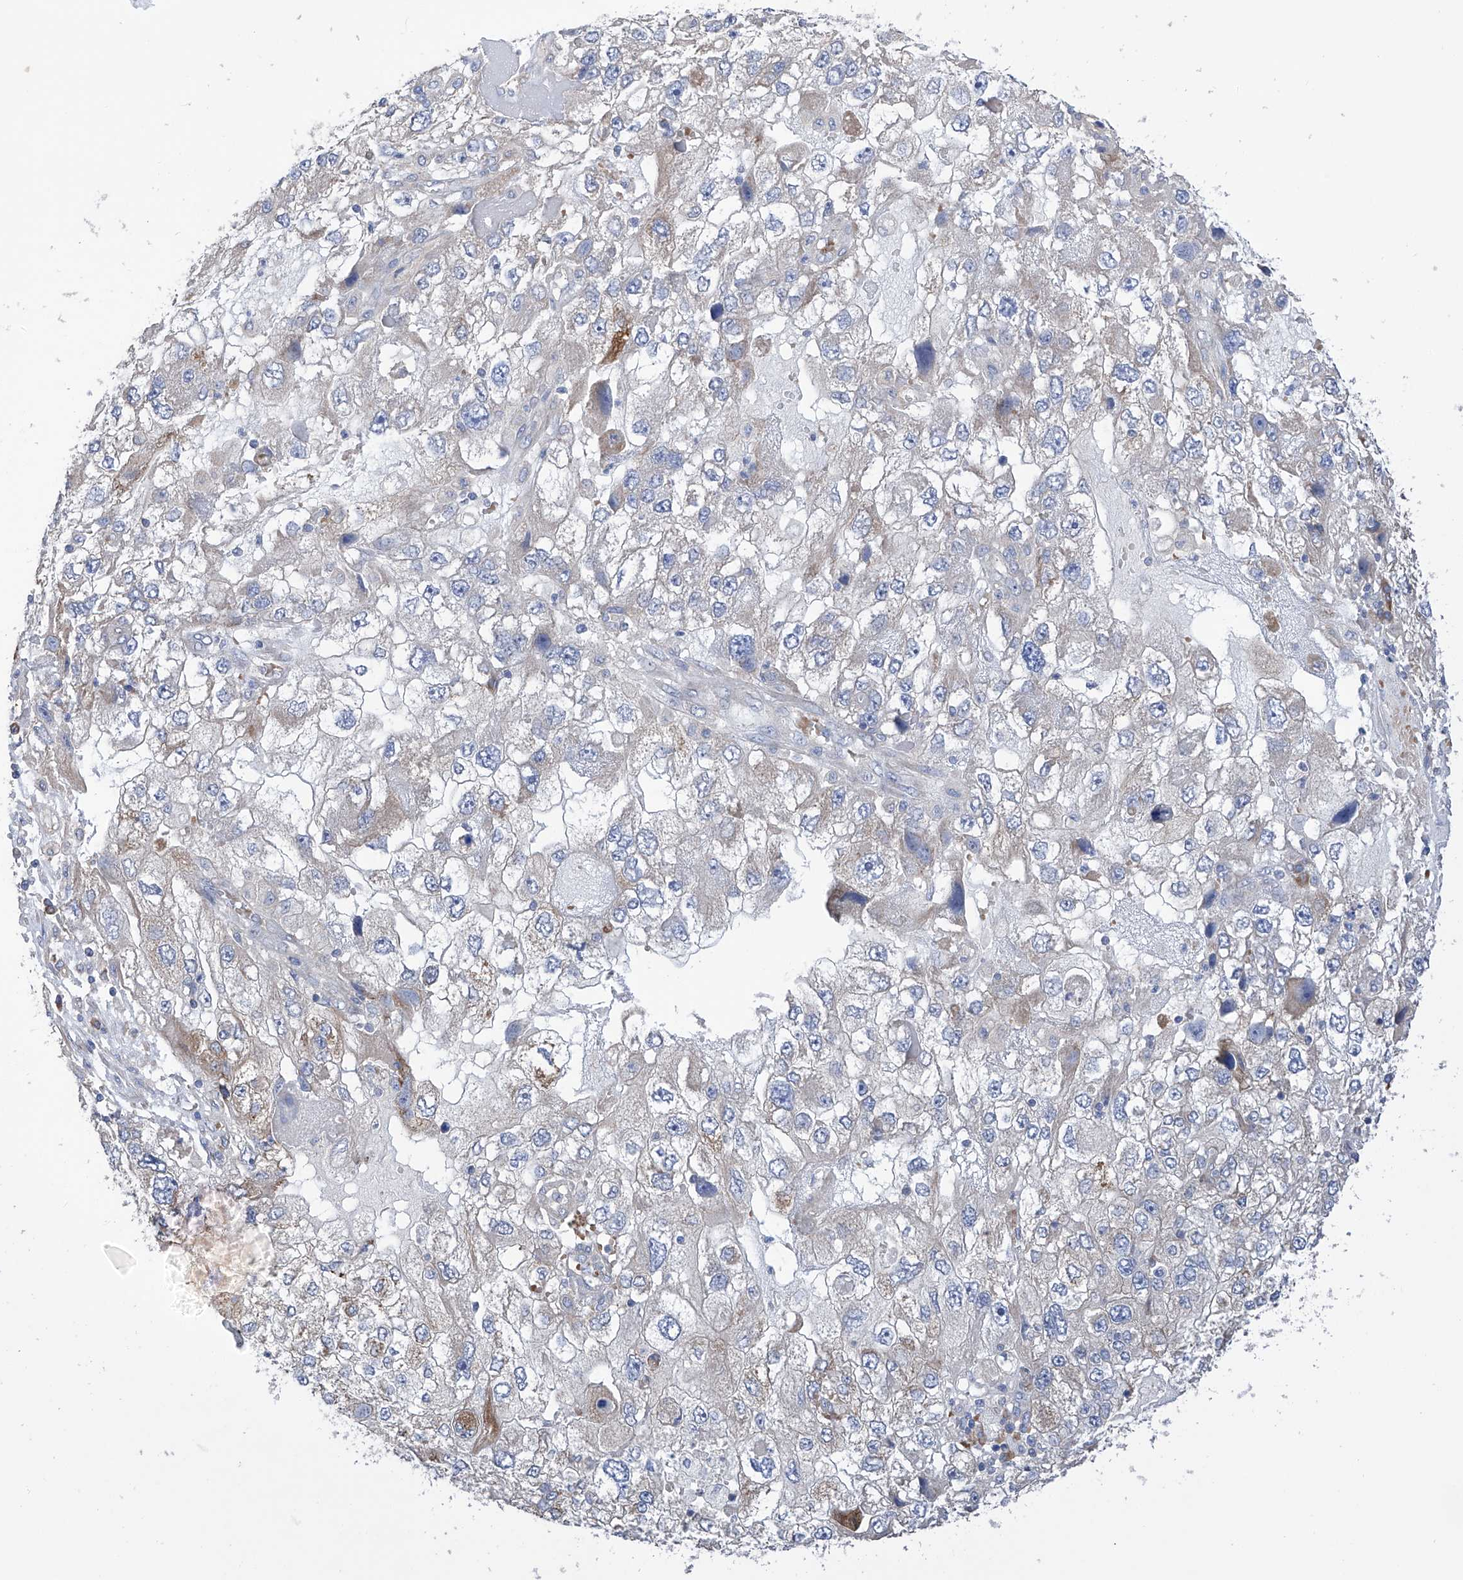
{"staining": {"intensity": "weak", "quantity": "<25%", "location": "cytoplasmic/membranous"}, "tissue": "endometrial cancer", "cell_type": "Tumor cells", "image_type": "cancer", "snomed": [{"axis": "morphology", "description": "Adenocarcinoma, NOS"}, {"axis": "topography", "description": "Endometrium"}], "caption": "There is no significant expression in tumor cells of endometrial cancer.", "gene": "NFATC4", "patient": {"sex": "female", "age": 49}}